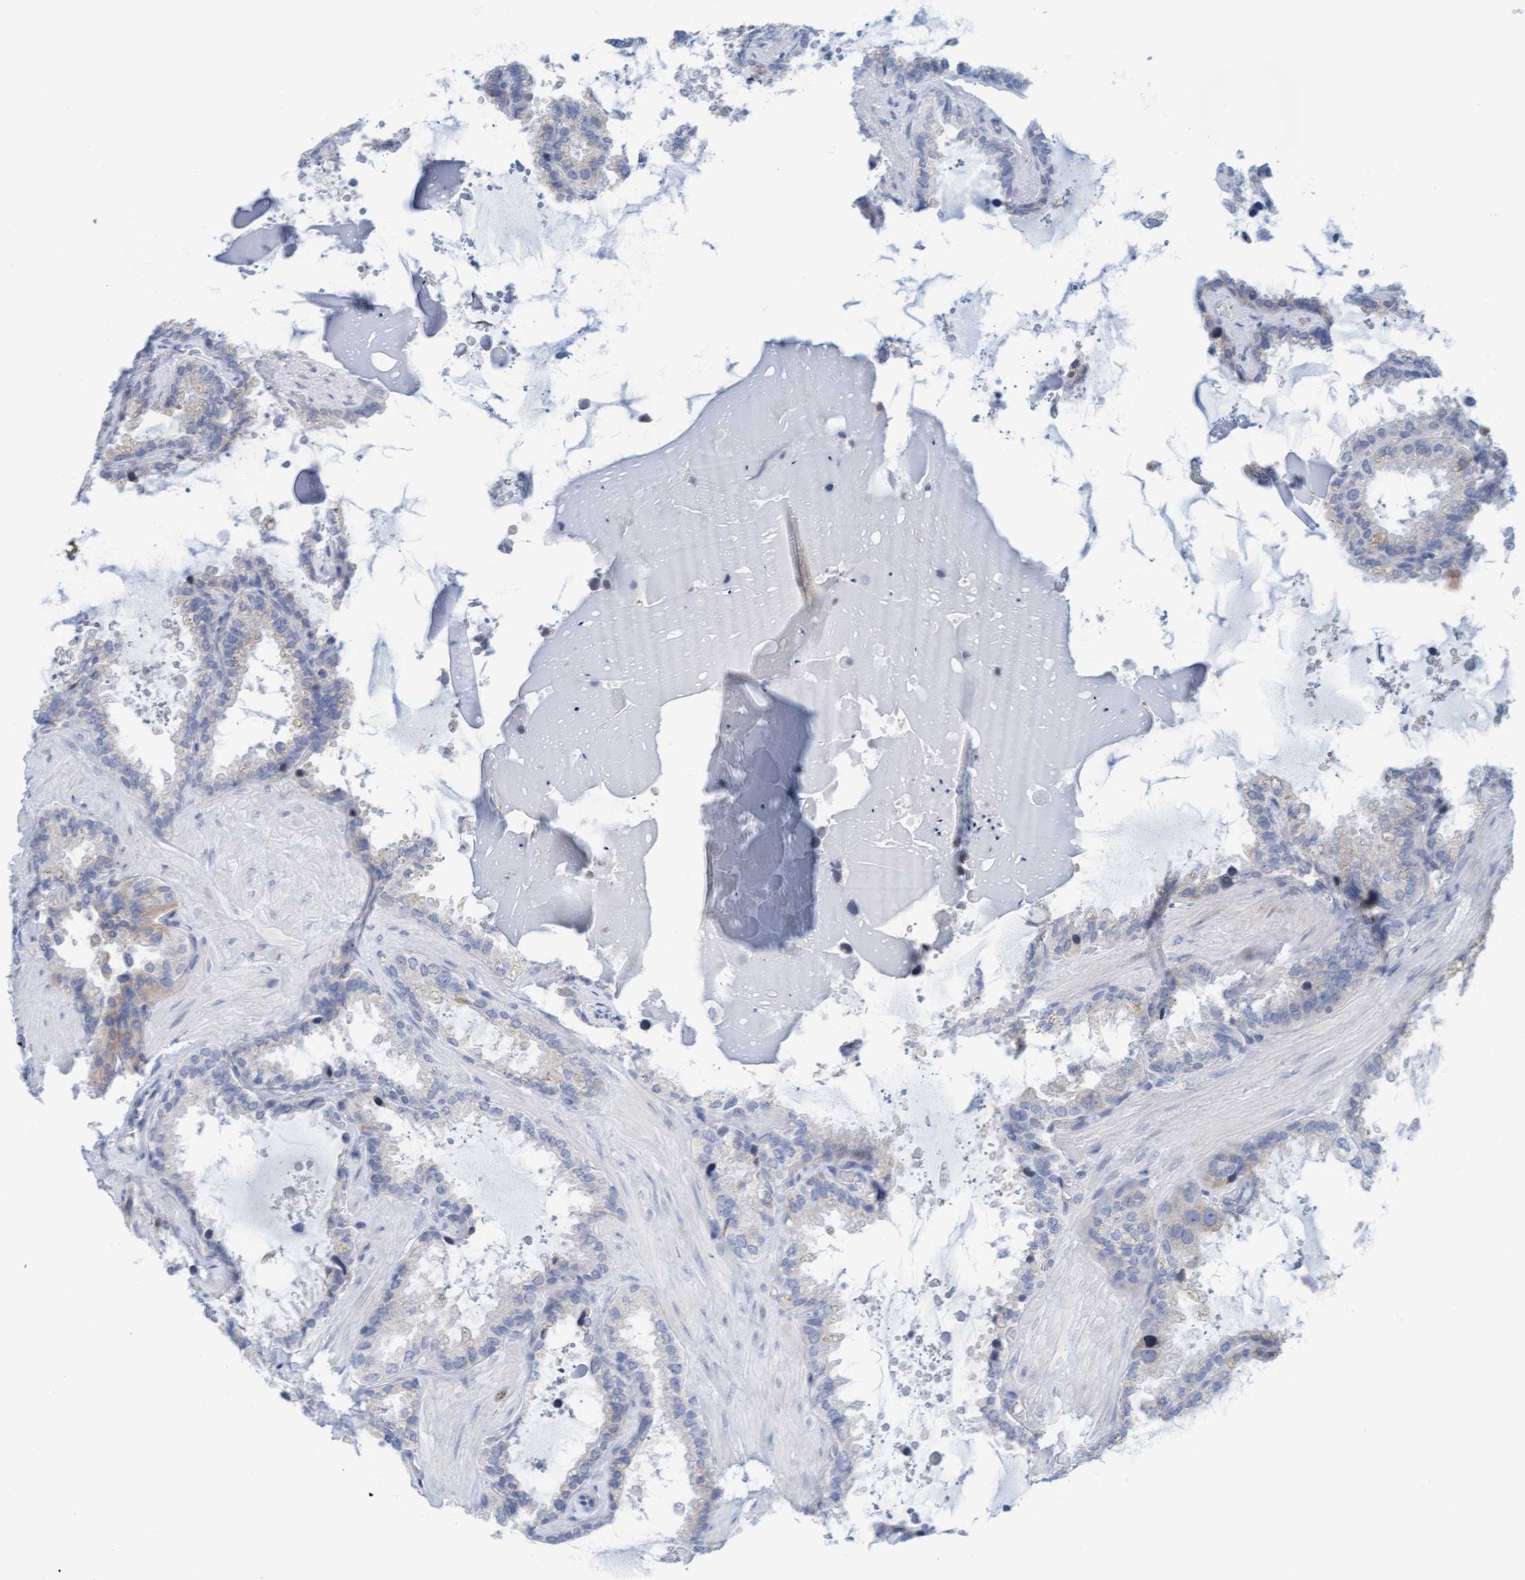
{"staining": {"intensity": "weak", "quantity": "<25%", "location": "cytoplasmic/membranous"}, "tissue": "seminal vesicle", "cell_type": "Glandular cells", "image_type": "normal", "snomed": [{"axis": "morphology", "description": "Normal tissue, NOS"}, {"axis": "topography", "description": "Seminal veicle"}], "caption": "Immunohistochemical staining of benign seminal vesicle reveals no significant positivity in glandular cells.", "gene": "CPA3", "patient": {"sex": "male", "age": 46}}